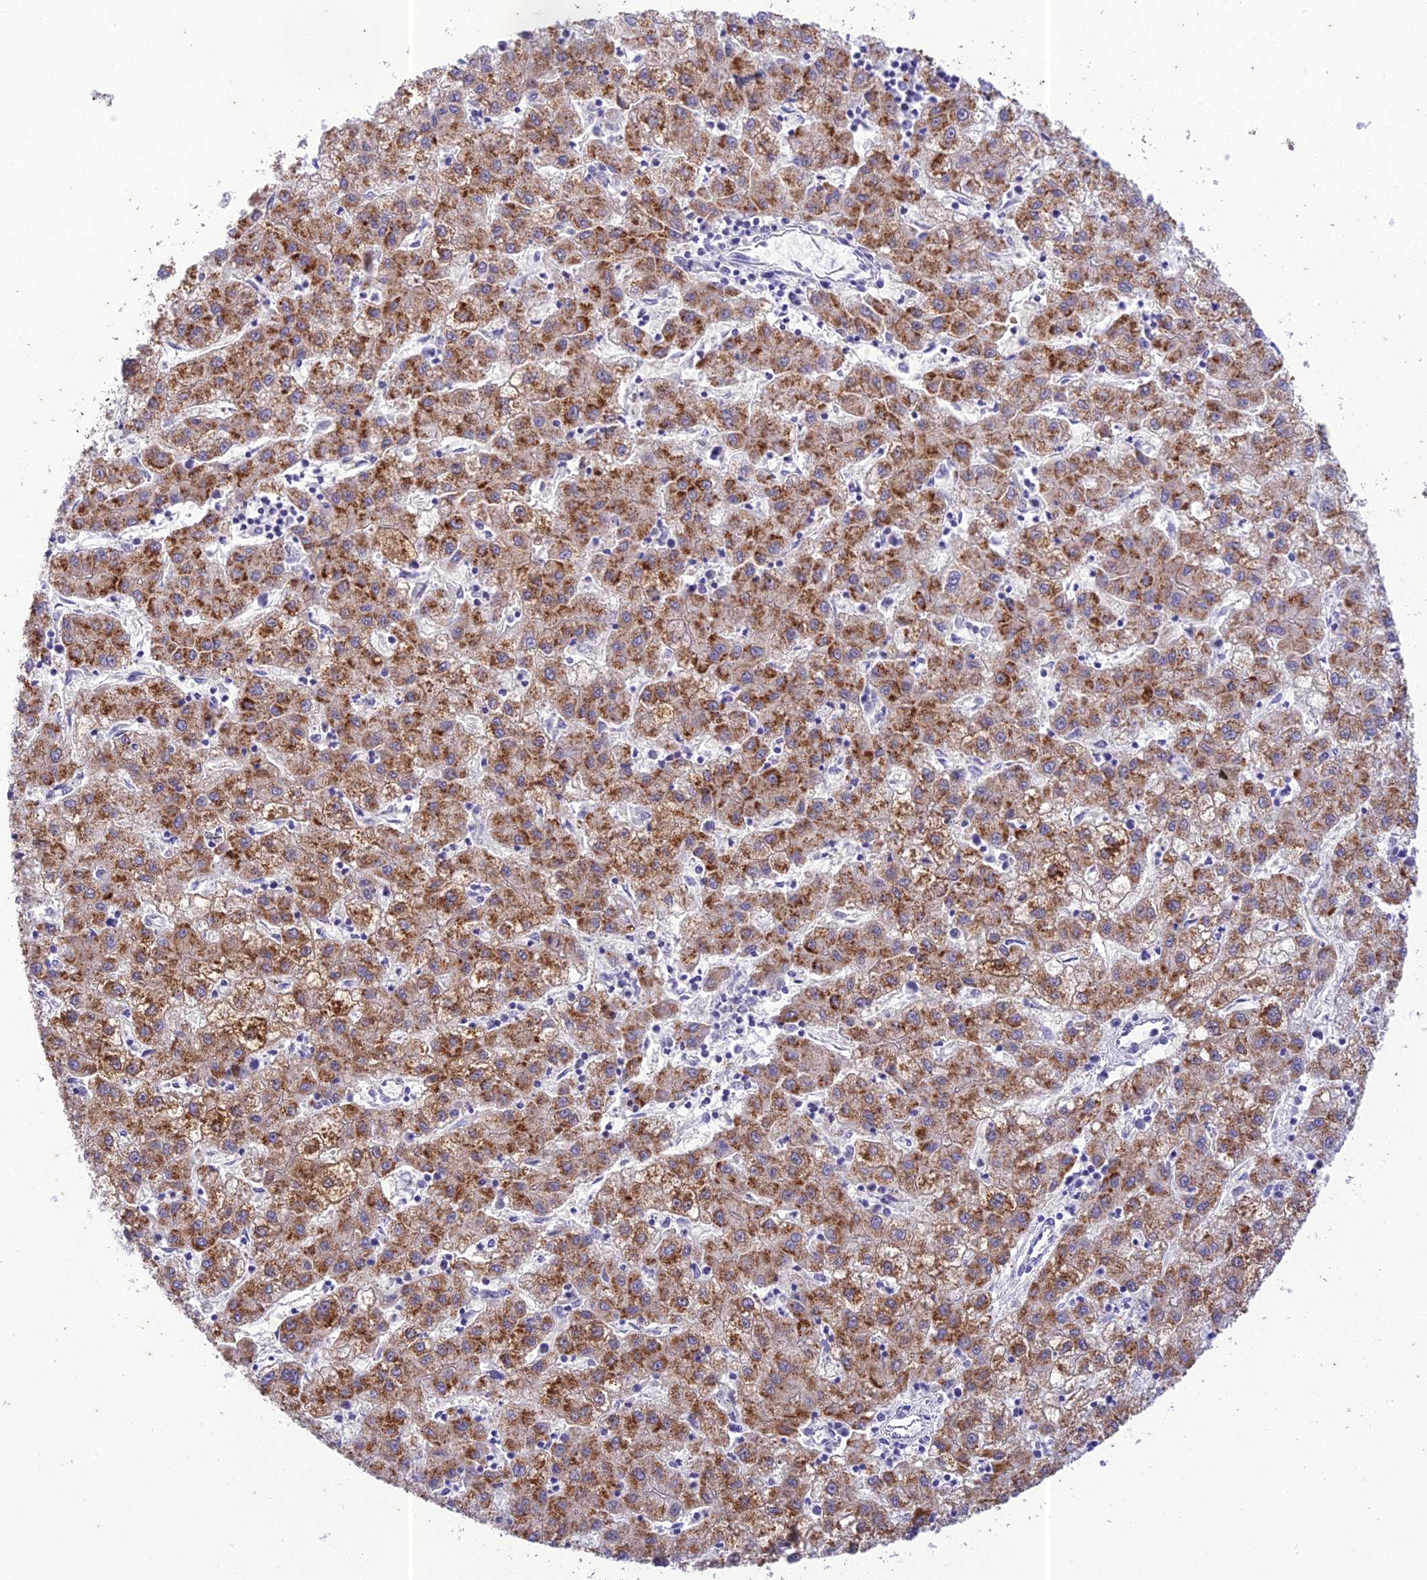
{"staining": {"intensity": "moderate", "quantity": ">75%", "location": "cytoplasmic/membranous"}, "tissue": "liver cancer", "cell_type": "Tumor cells", "image_type": "cancer", "snomed": [{"axis": "morphology", "description": "Carcinoma, Hepatocellular, NOS"}, {"axis": "topography", "description": "Liver"}], "caption": "High-power microscopy captured an immunohistochemistry photomicrograph of liver cancer, revealing moderate cytoplasmic/membranous staining in about >75% of tumor cells.", "gene": "PTCD2", "patient": {"sex": "male", "age": 72}}